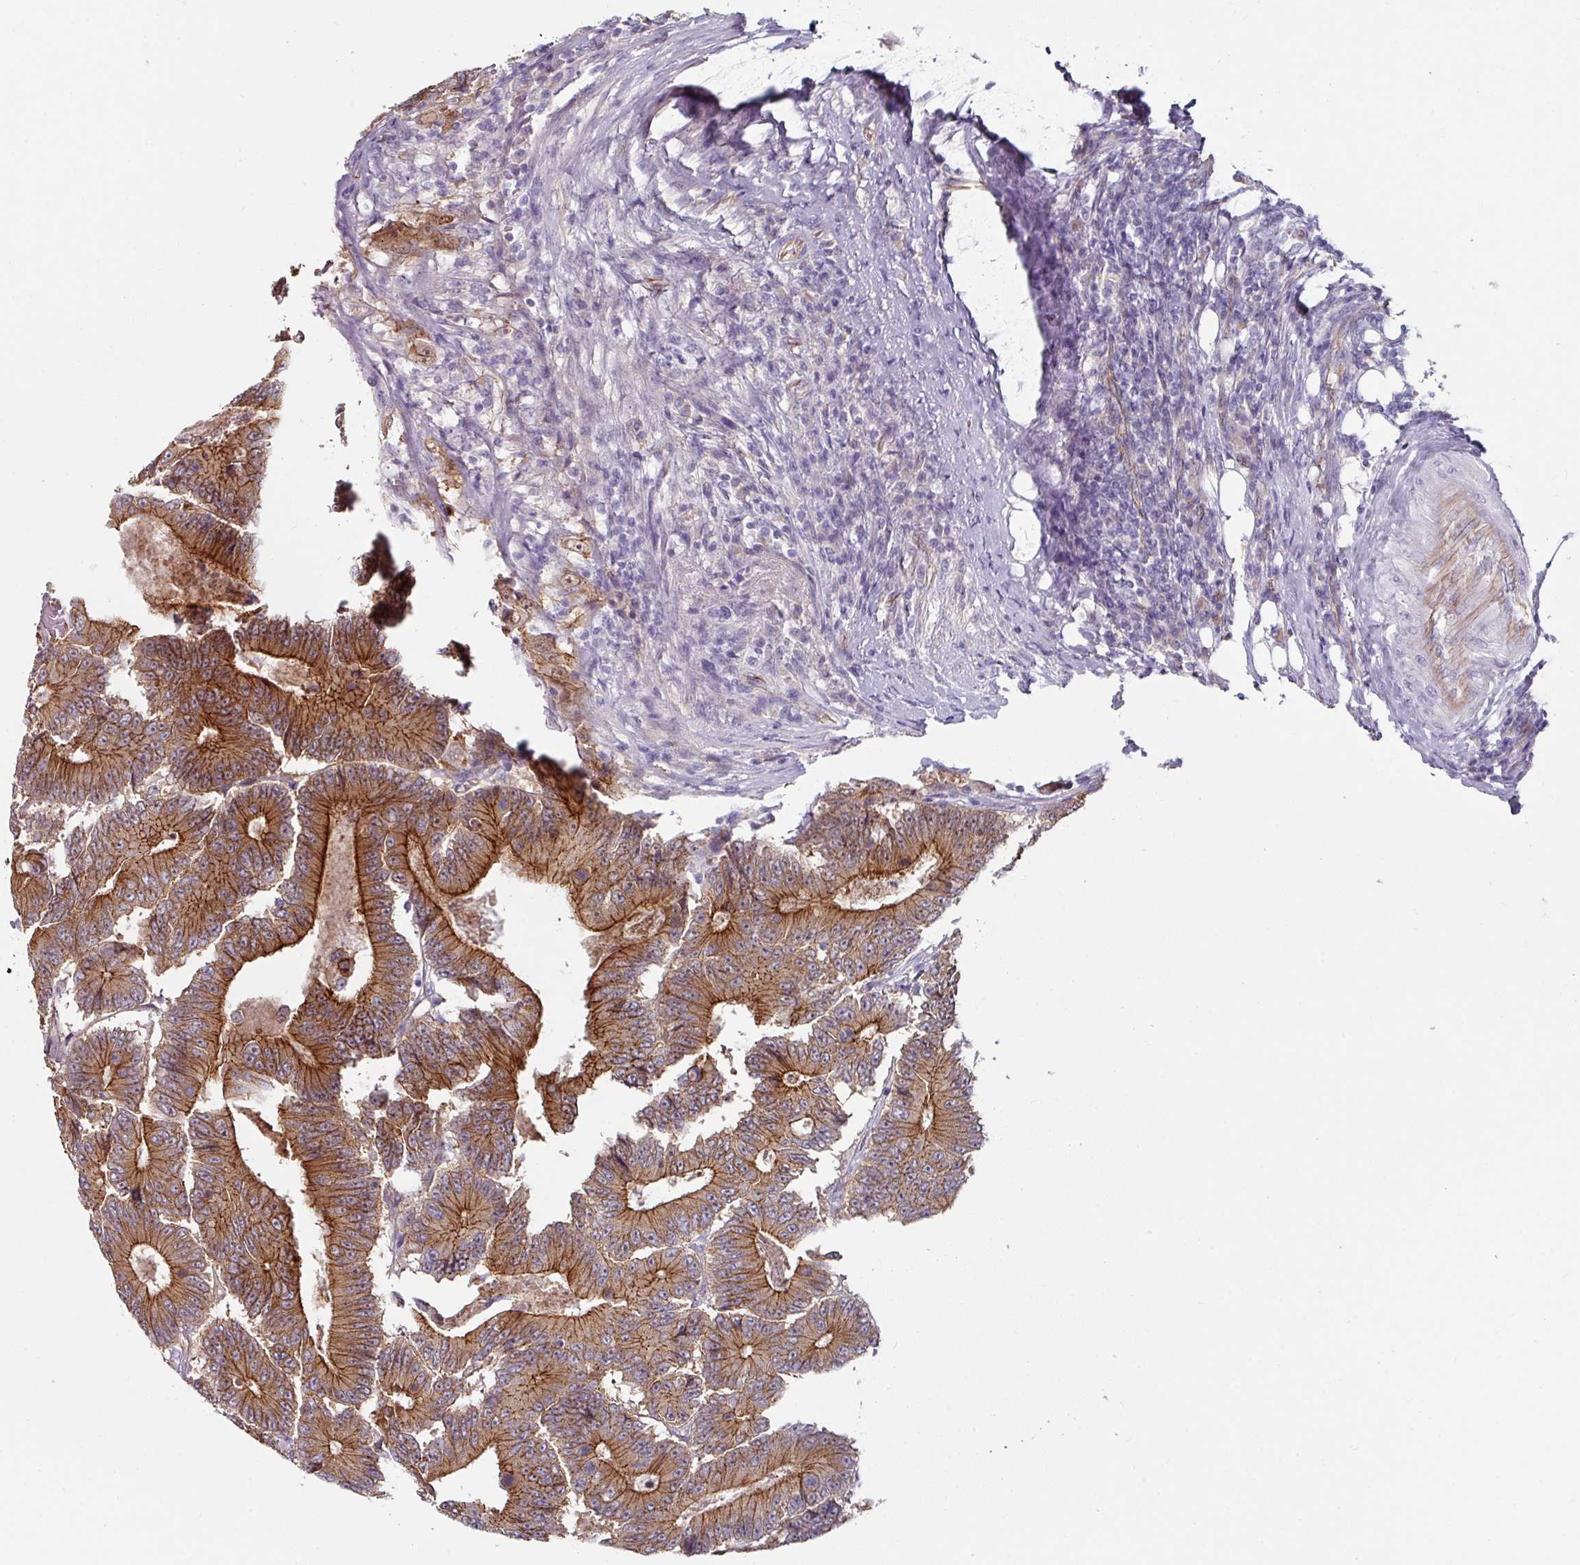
{"staining": {"intensity": "strong", "quantity": ">75%", "location": "cytoplasmic/membranous"}, "tissue": "colorectal cancer", "cell_type": "Tumor cells", "image_type": "cancer", "snomed": [{"axis": "morphology", "description": "Adenocarcinoma, NOS"}, {"axis": "topography", "description": "Colon"}], "caption": "Immunohistochemistry (IHC) micrograph of colorectal adenocarcinoma stained for a protein (brown), which reveals high levels of strong cytoplasmic/membranous positivity in approximately >75% of tumor cells.", "gene": "JUP", "patient": {"sex": "male", "age": 83}}